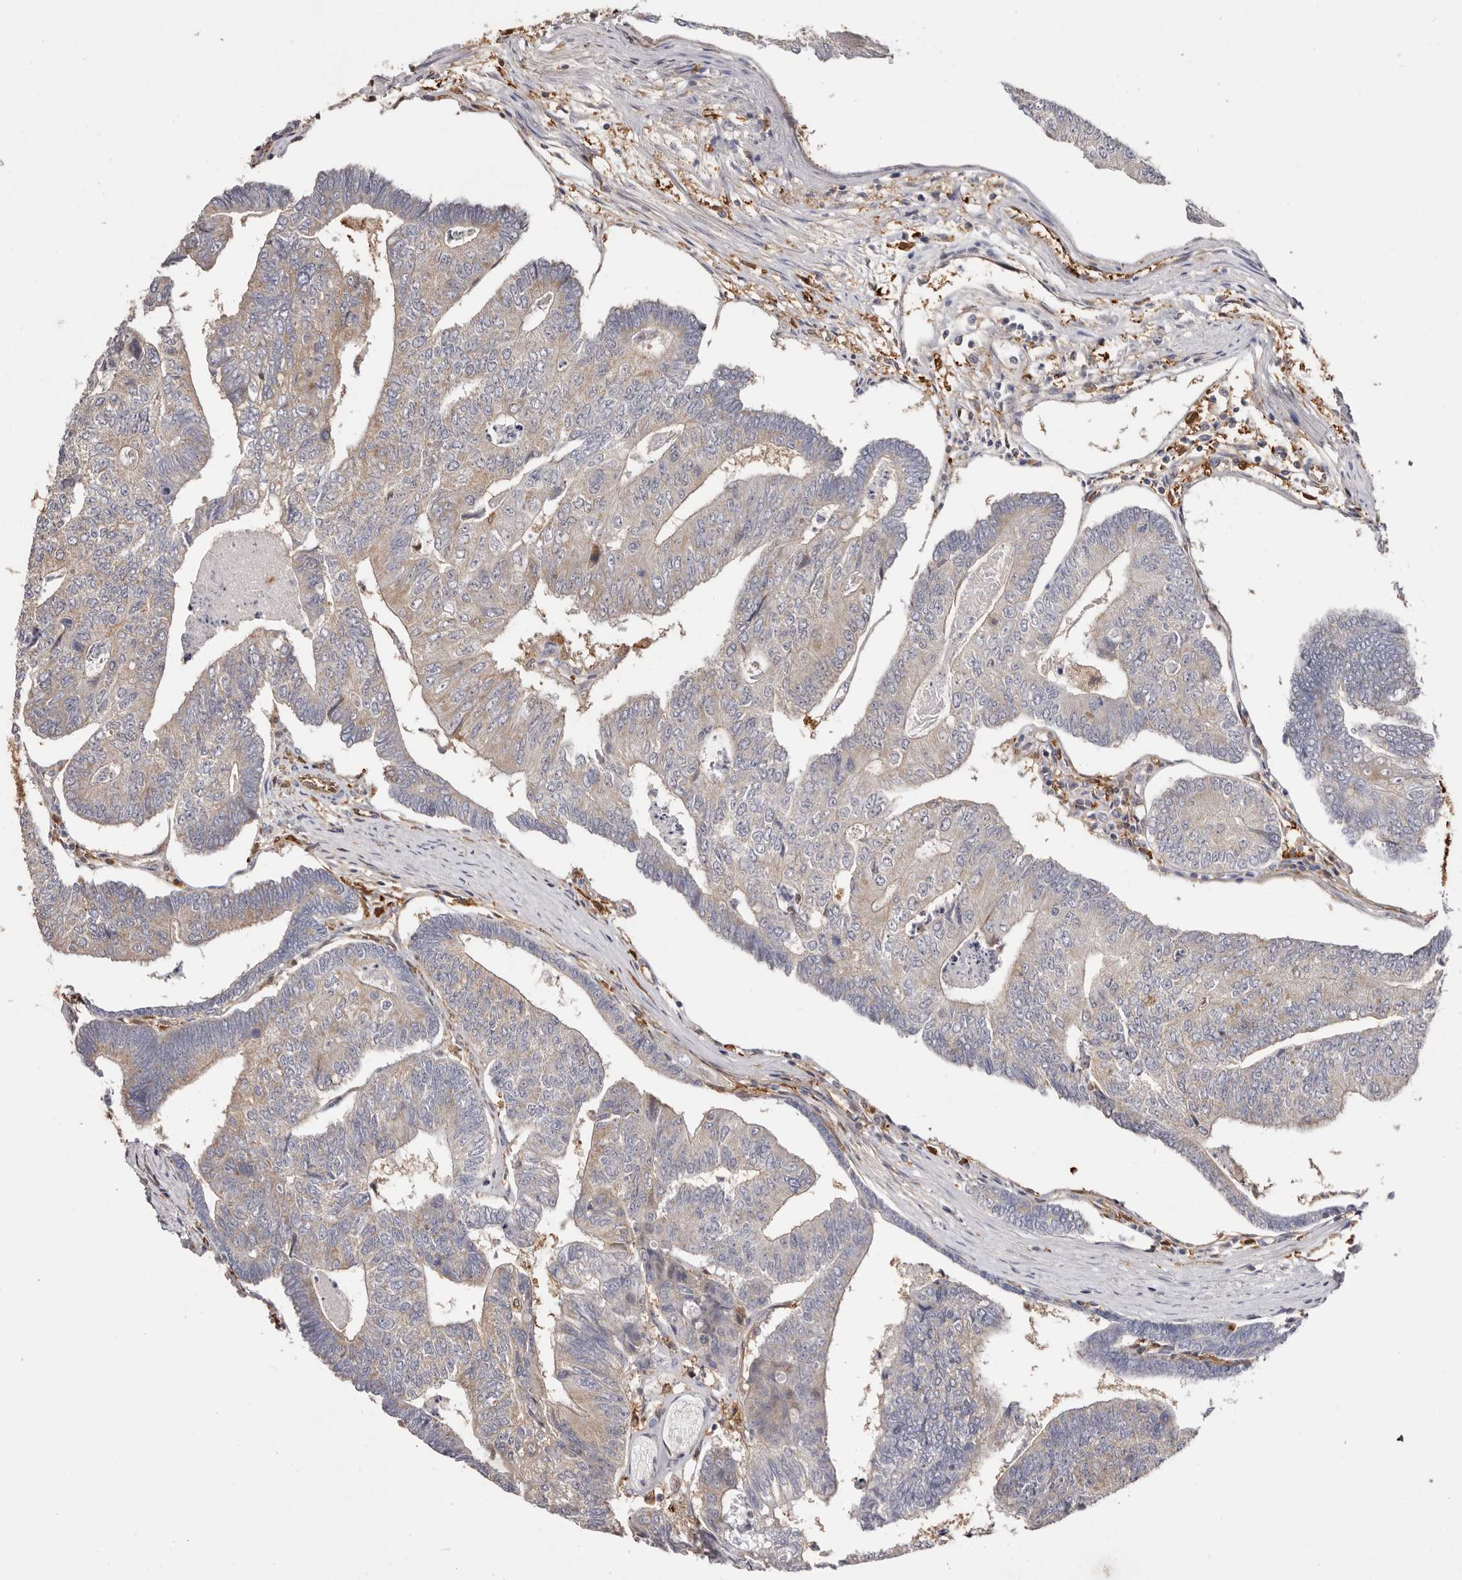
{"staining": {"intensity": "weak", "quantity": "<25%", "location": "cytoplasmic/membranous"}, "tissue": "colorectal cancer", "cell_type": "Tumor cells", "image_type": "cancer", "snomed": [{"axis": "morphology", "description": "Adenocarcinoma, NOS"}, {"axis": "topography", "description": "Colon"}], "caption": "IHC photomicrograph of neoplastic tissue: colorectal cancer stained with DAB (3,3'-diaminobenzidine) displays no significant protein expression in tumor cells.", "gene": "LAP3", "patient": {"sex": "female", "age": 67}}